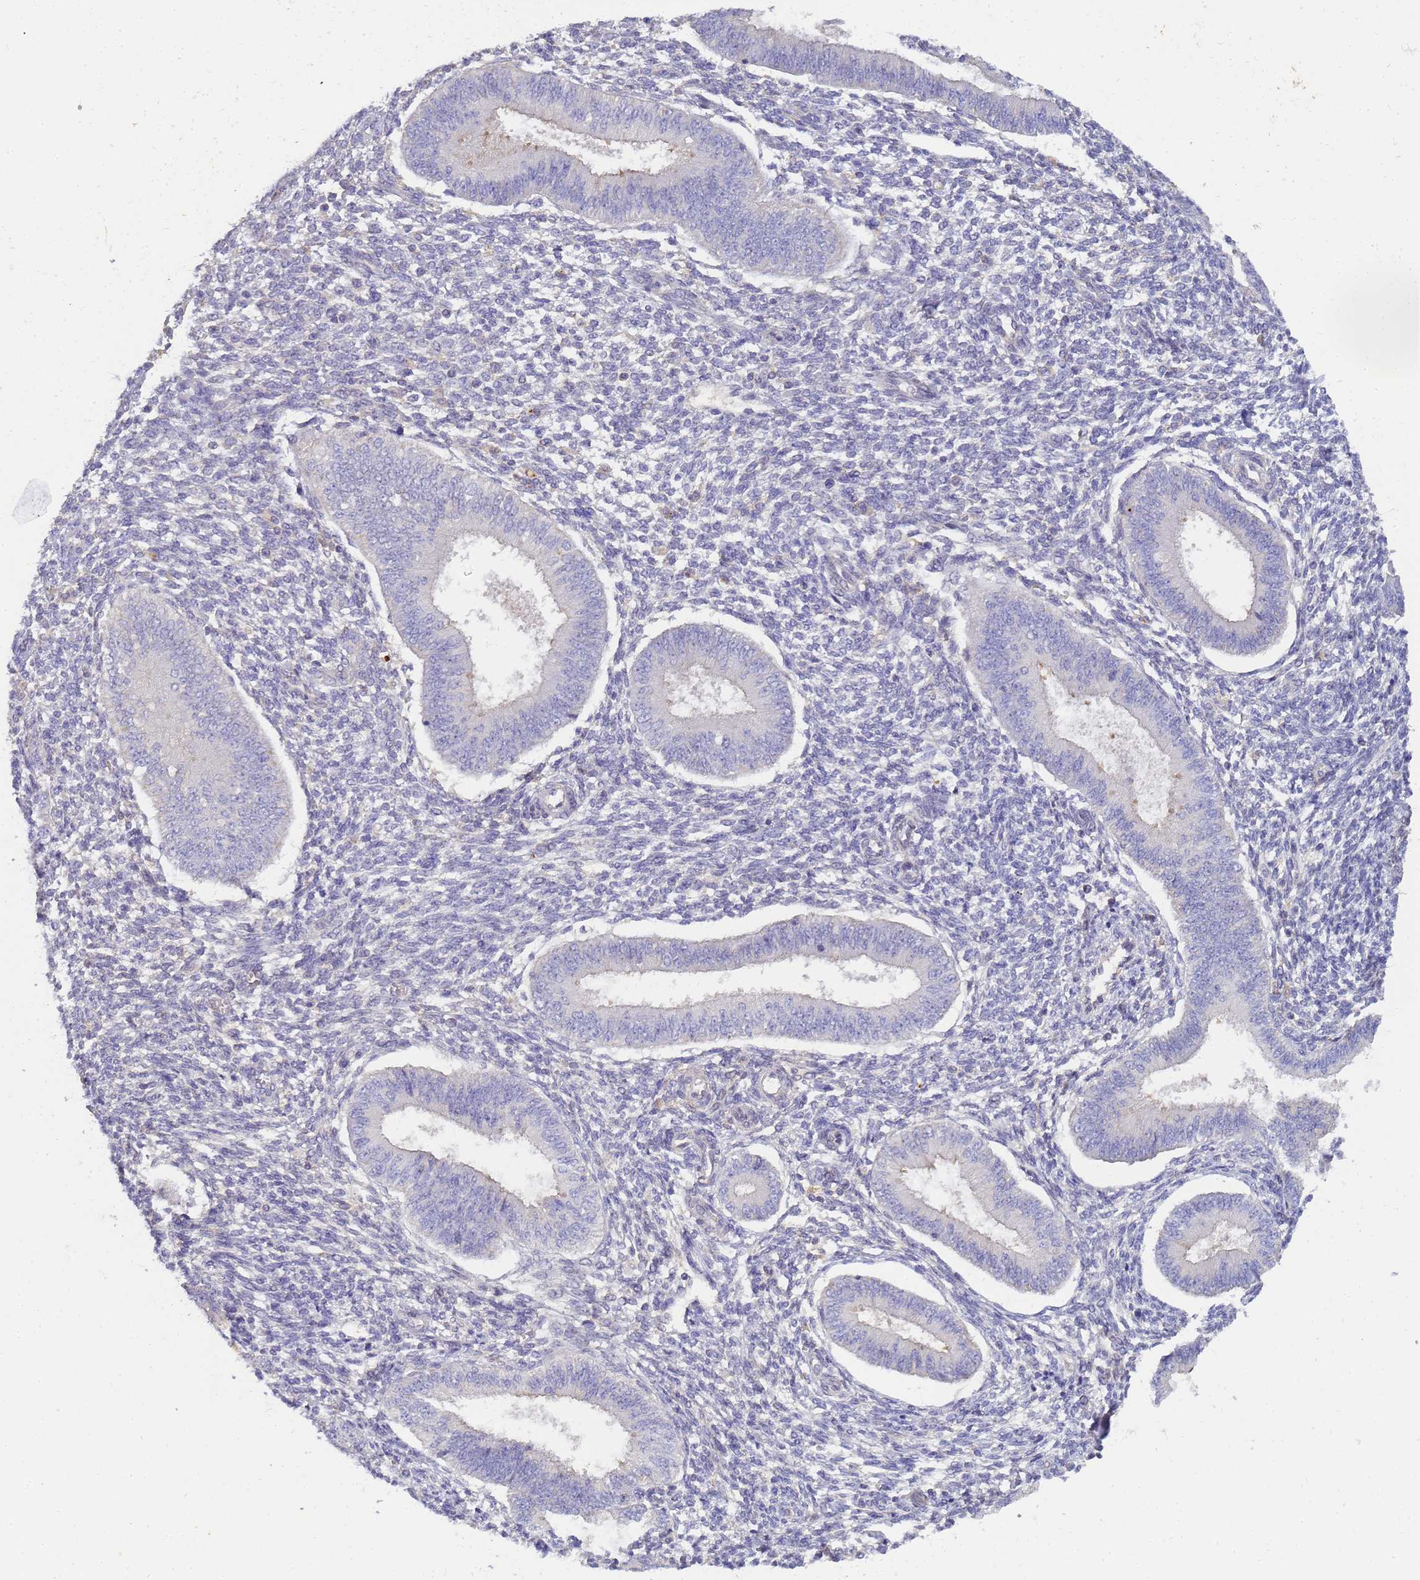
{"staining": {"intensity": "negative", "quantity": "none", "location": "none"}, "tissue": "endometrium", "cell_type": "Cells in endometrial stroma", "image_type": "normal", "snomed": [{"axis": "morphology", "description": "Normal tissue, NOS"}, {"axis": "topography", "description": "Uterus"}, {"axis": "topography", "description": "Endometrium"}], "caption": "This is a histopathology image of IHC staining of unremarkable endometrium, which shows no staining in cells in endometrial stroma. The staining is performed using DAB brown chromogen with nuclei counter-stained in using hematoxylin.", "gene": "TBCD", "patient": {"sex": "female", "age": 48}}